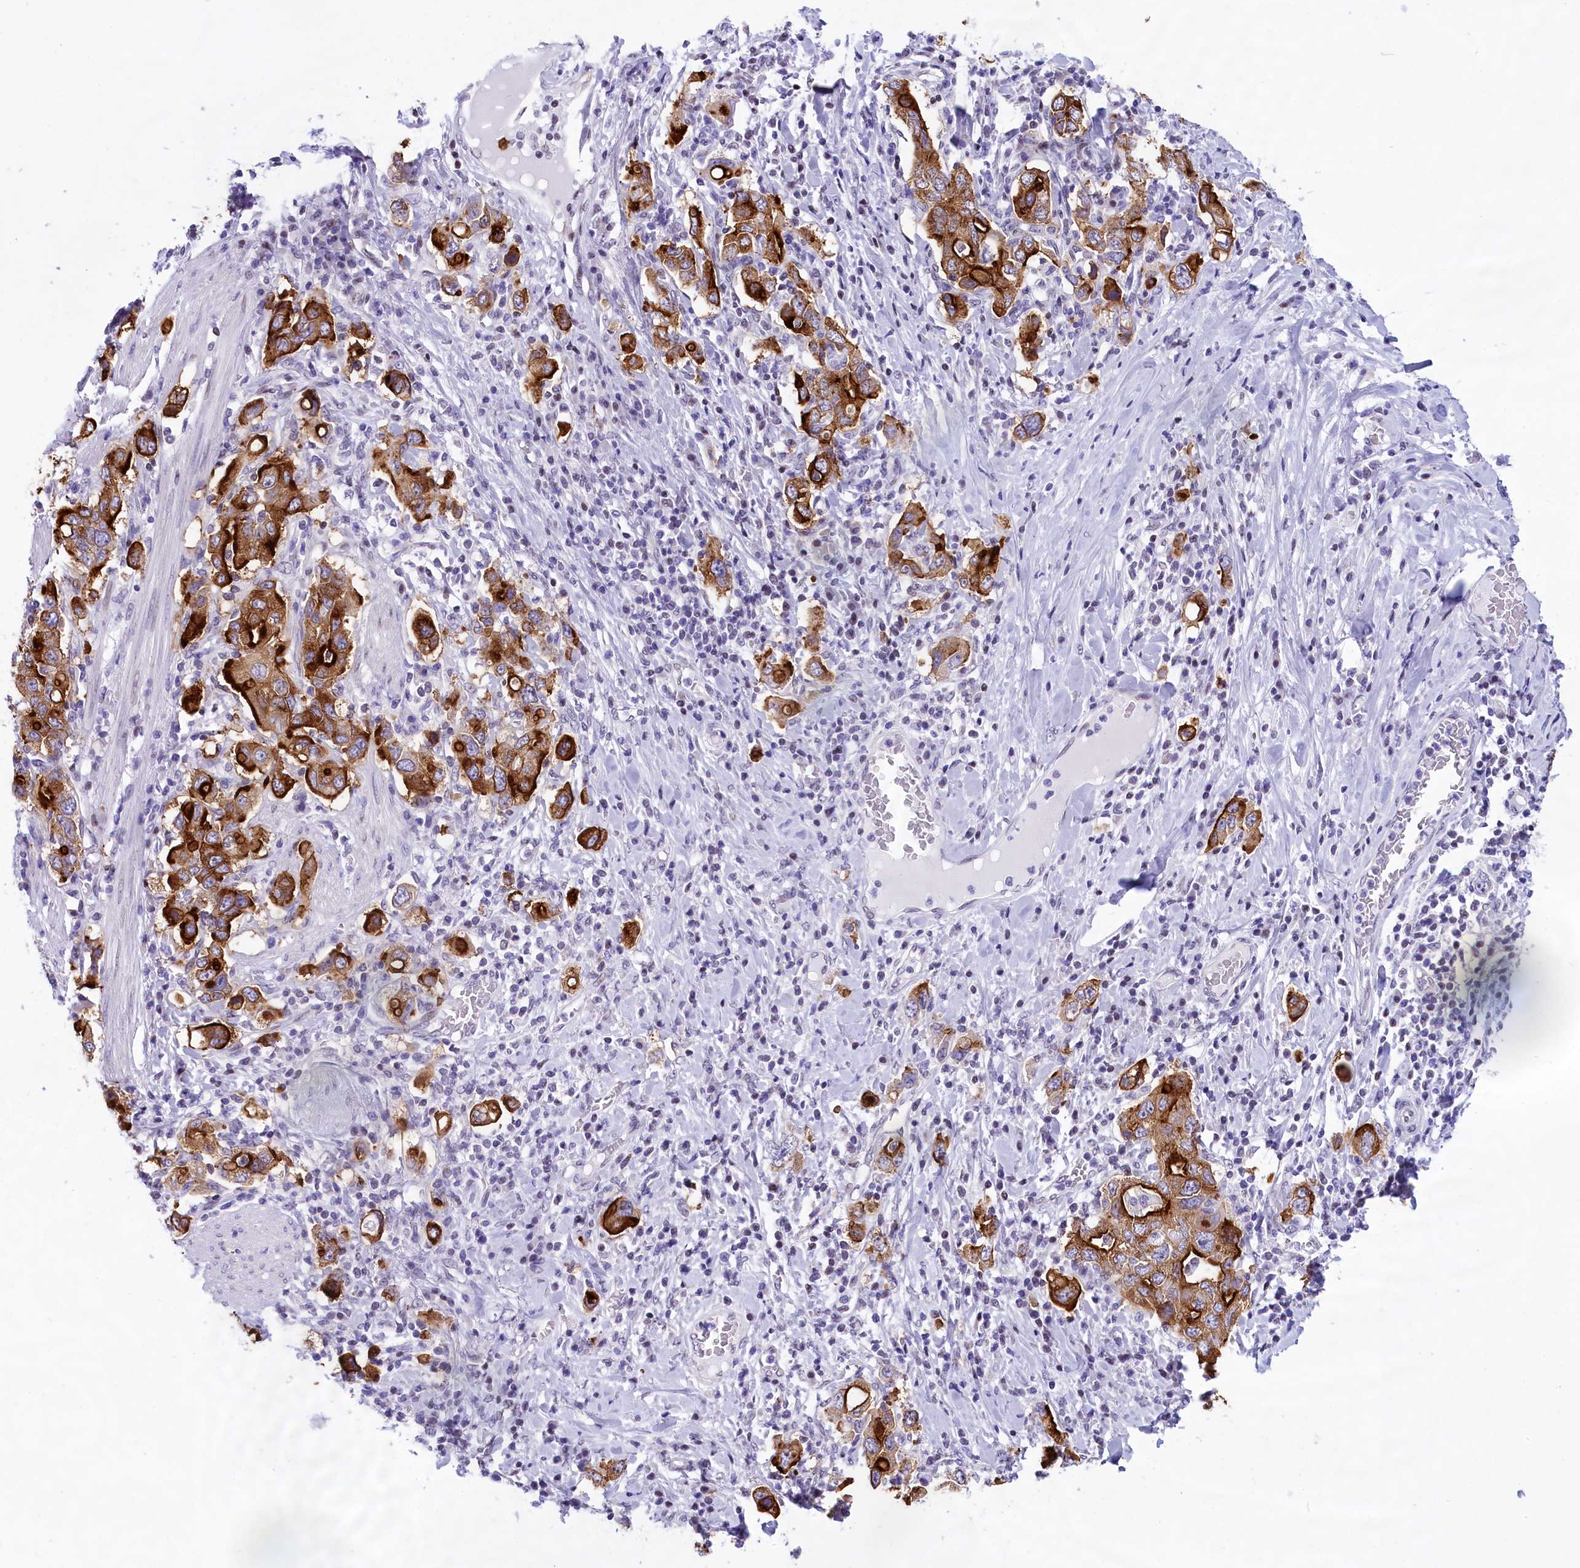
{"staining": {"intensity": "strong", "quantity": ">75%", "location": "cytoplasmic/membranous"}, "tissue": "stomach cancer", "cell_type": "Tumor cells", "image_type": "cancer", "snomed": [{"axis": "morphology", "description": "Adenocarcinoma, NOS"}, {"axis": "topography", "description": "Stomach, upper"}], "caption": "Strong cytoplasmic/membranous staining for a protein is identified in approximately >75% of tumor cells of stomach cancer (adenocarcinoma) using immunohistochemistry.", "gene": "SPIRE2", "patient": {"sex": "male", "age": 62}}